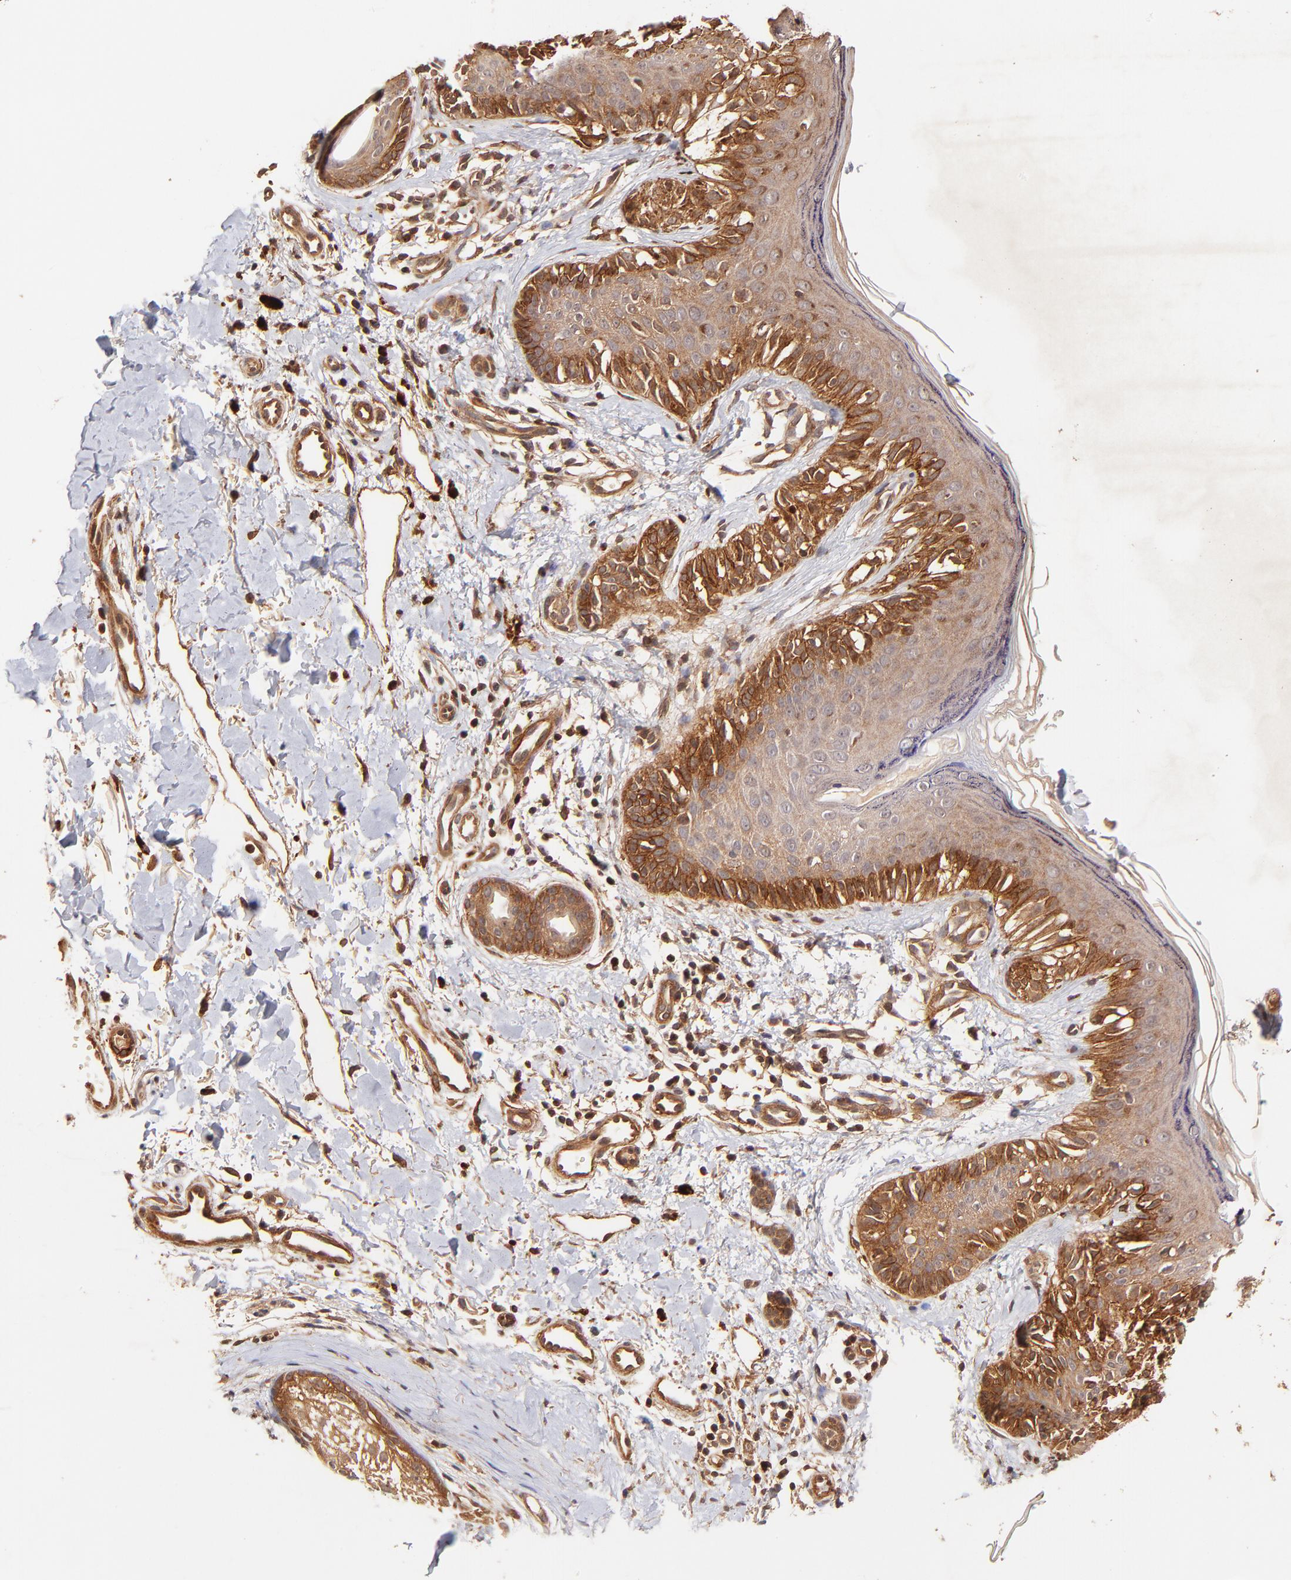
{"staining": {"intensity": "strong", "quantity": ">75%", "location": "cytoplasmic/membranous"}, "tissue": "melanoma", "cell_type": "Tumor cells", "image_type": "cancer", "snomed": [{"axis": "morphology", "description": "Normal tissue, NOS"}, {"axis": "morphology", "description": "Malignant melanoma, NOS"}, {"axis": "topography", "description": "Skin"}], "caption": "The image demonstrates staining of melanoma, revealing strong cytoplasmic/membranous protein staining (brown color) within tumor cells. (Brightfield microscopy of DAB IHC at high magnification).", "gene": "ITGB1", "patient": {"sex": "male", "age": 83}}